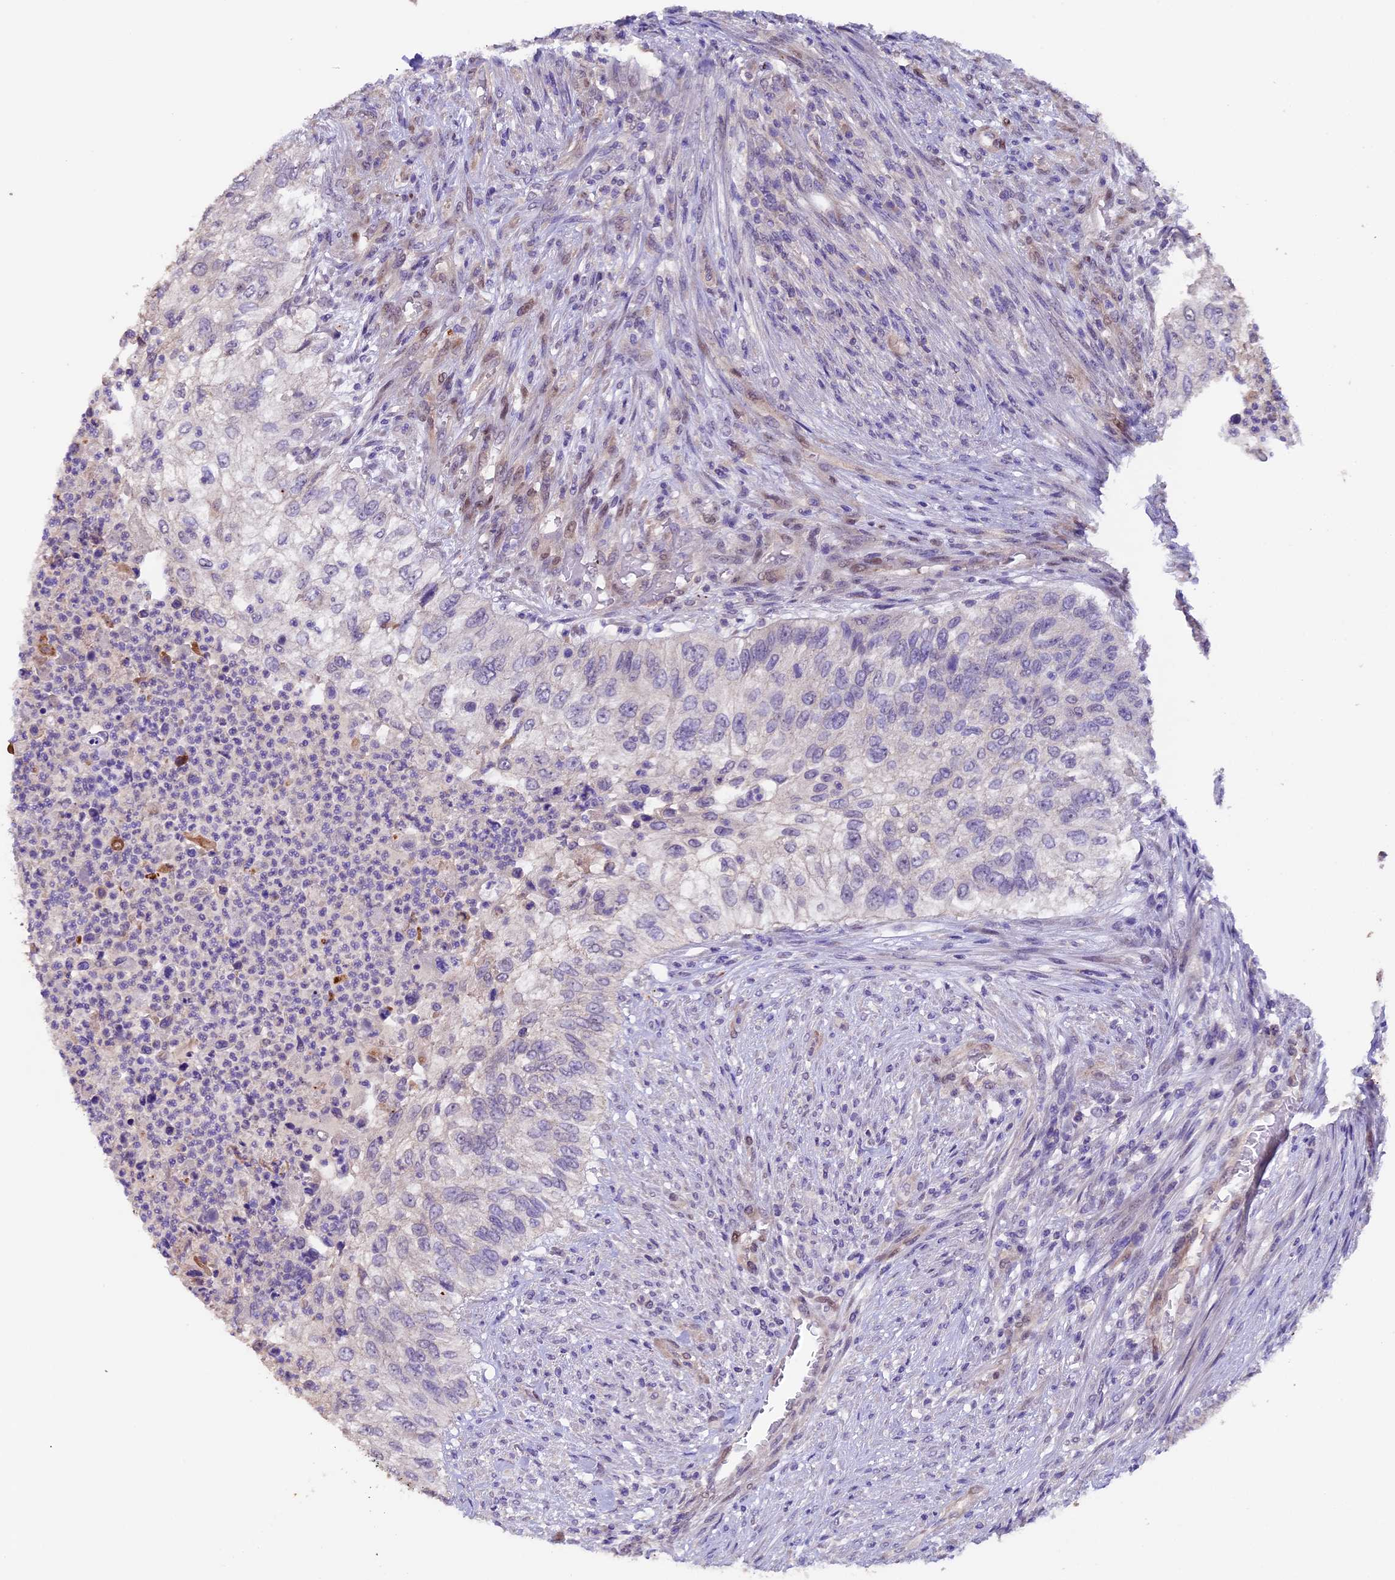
{"staining": {"intensity": "negative", "quantity": "none", "location": "none"}, "tissue": "urothelial cancer", "cell_type": "Tumor cells", "image_type": "cancer", "snomed": [{"axis": "morphology", "description": "Urothelial carcinoma, High grade"}, {"axis": "topography", "description": "Urinary bladder"}], "caption": "Tumor cells are negative for brown protein staining in urothelial cancer. (Brightfield microscopy of DAB (3,3'-diaminobenzidine) immunohistochemistry at high magnification).", "gene": "NCK2", "patient": {"sex": "female", "age": 60}}